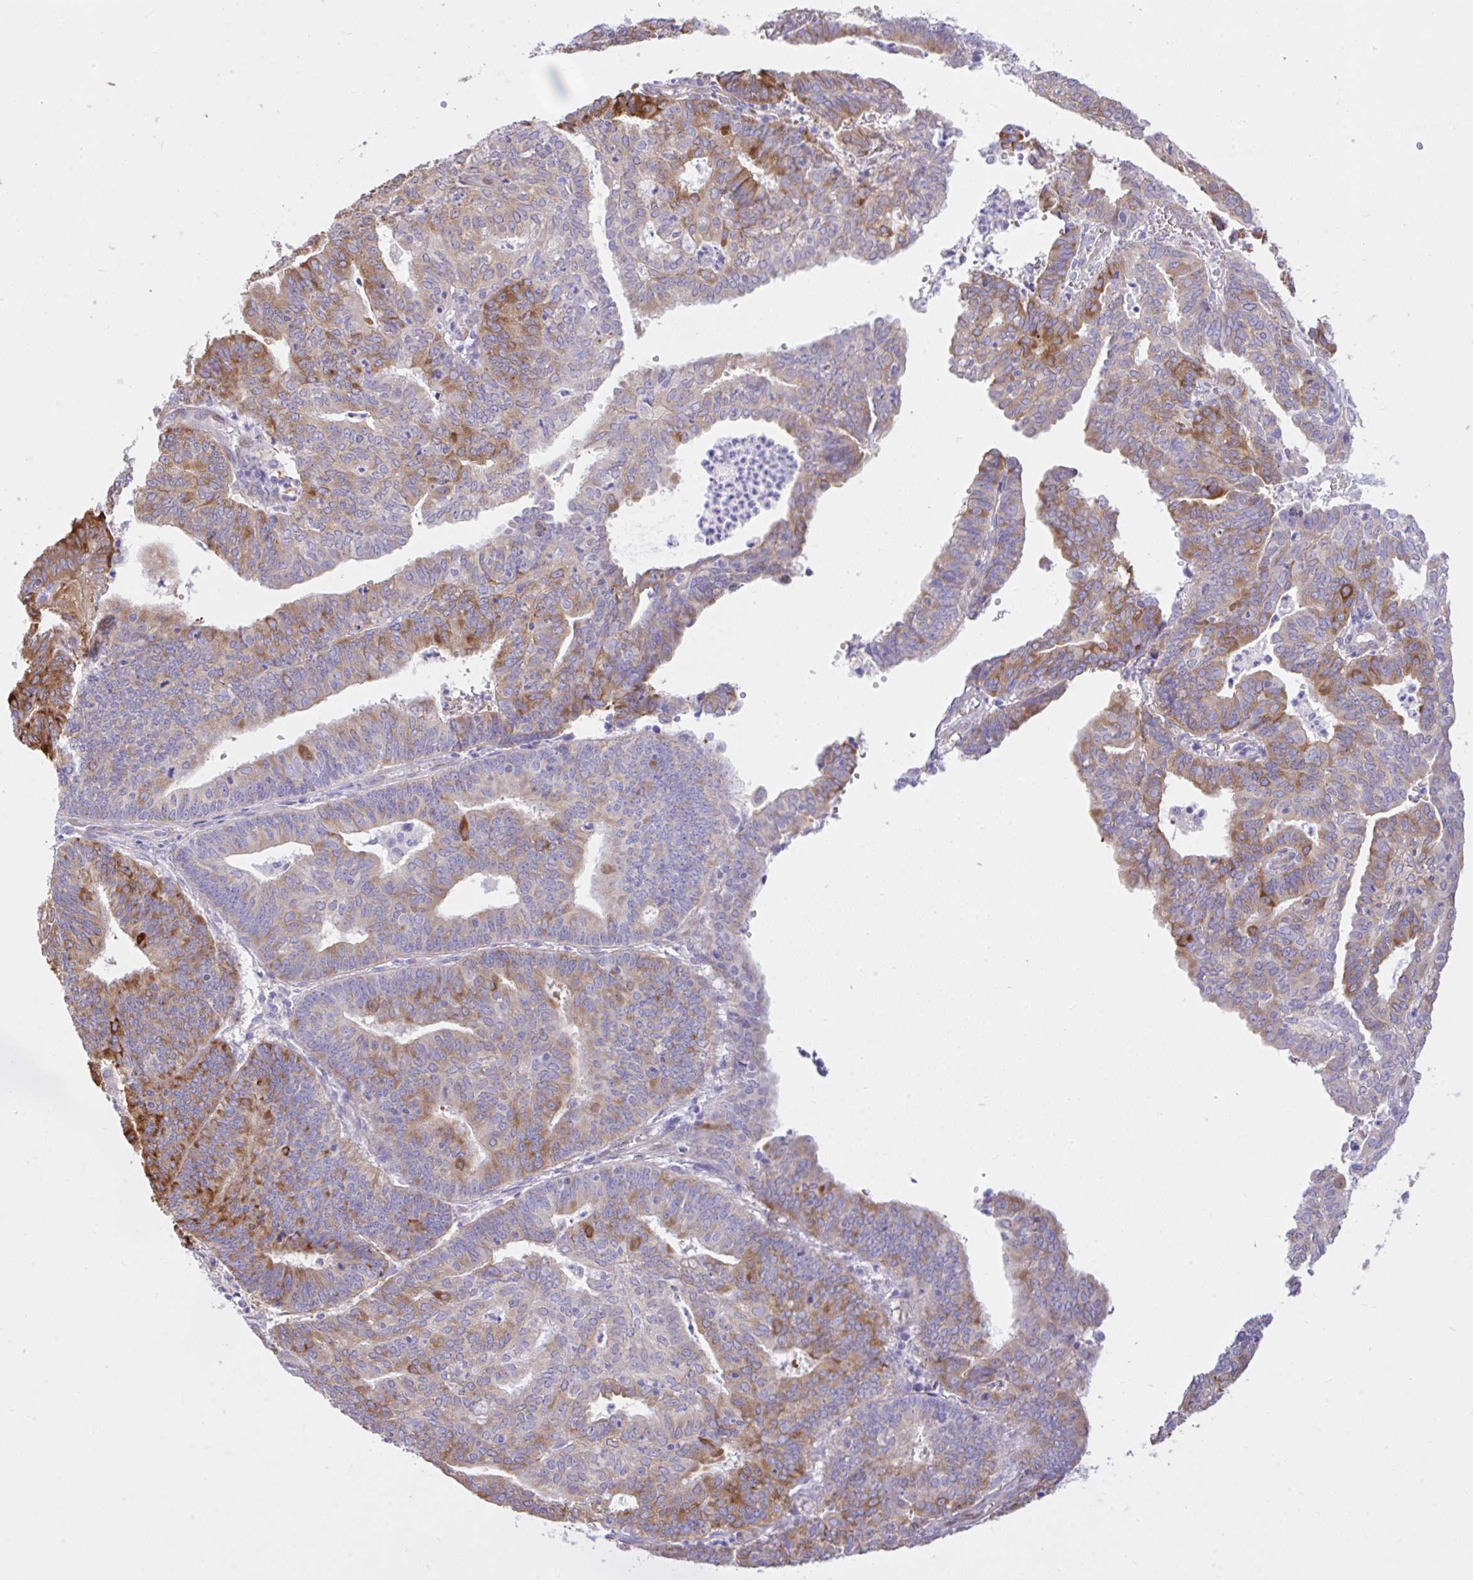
{"staining": {"intensity": "moderate", "quantity": "25%-75%", "location": "cytoplasmic/membranous"}, "tissue": "endometrial cancer", "cell_type": "Tumor cells", "image_type": "cancer", "snomed": [{"axis": "morphology", "description": "Adenocarcinoma, NOS"}, {"axis": "topography", "description": "Endometrium"}], "caption": "Brown immunohistochemical staining in endometrial cancer exhibits moderate cytoplasmic/membranous expression in approximately 25%-75% of tumor cells.", "gene": "EEF1A2", "patient": {"sex": "female", "age": 61}}